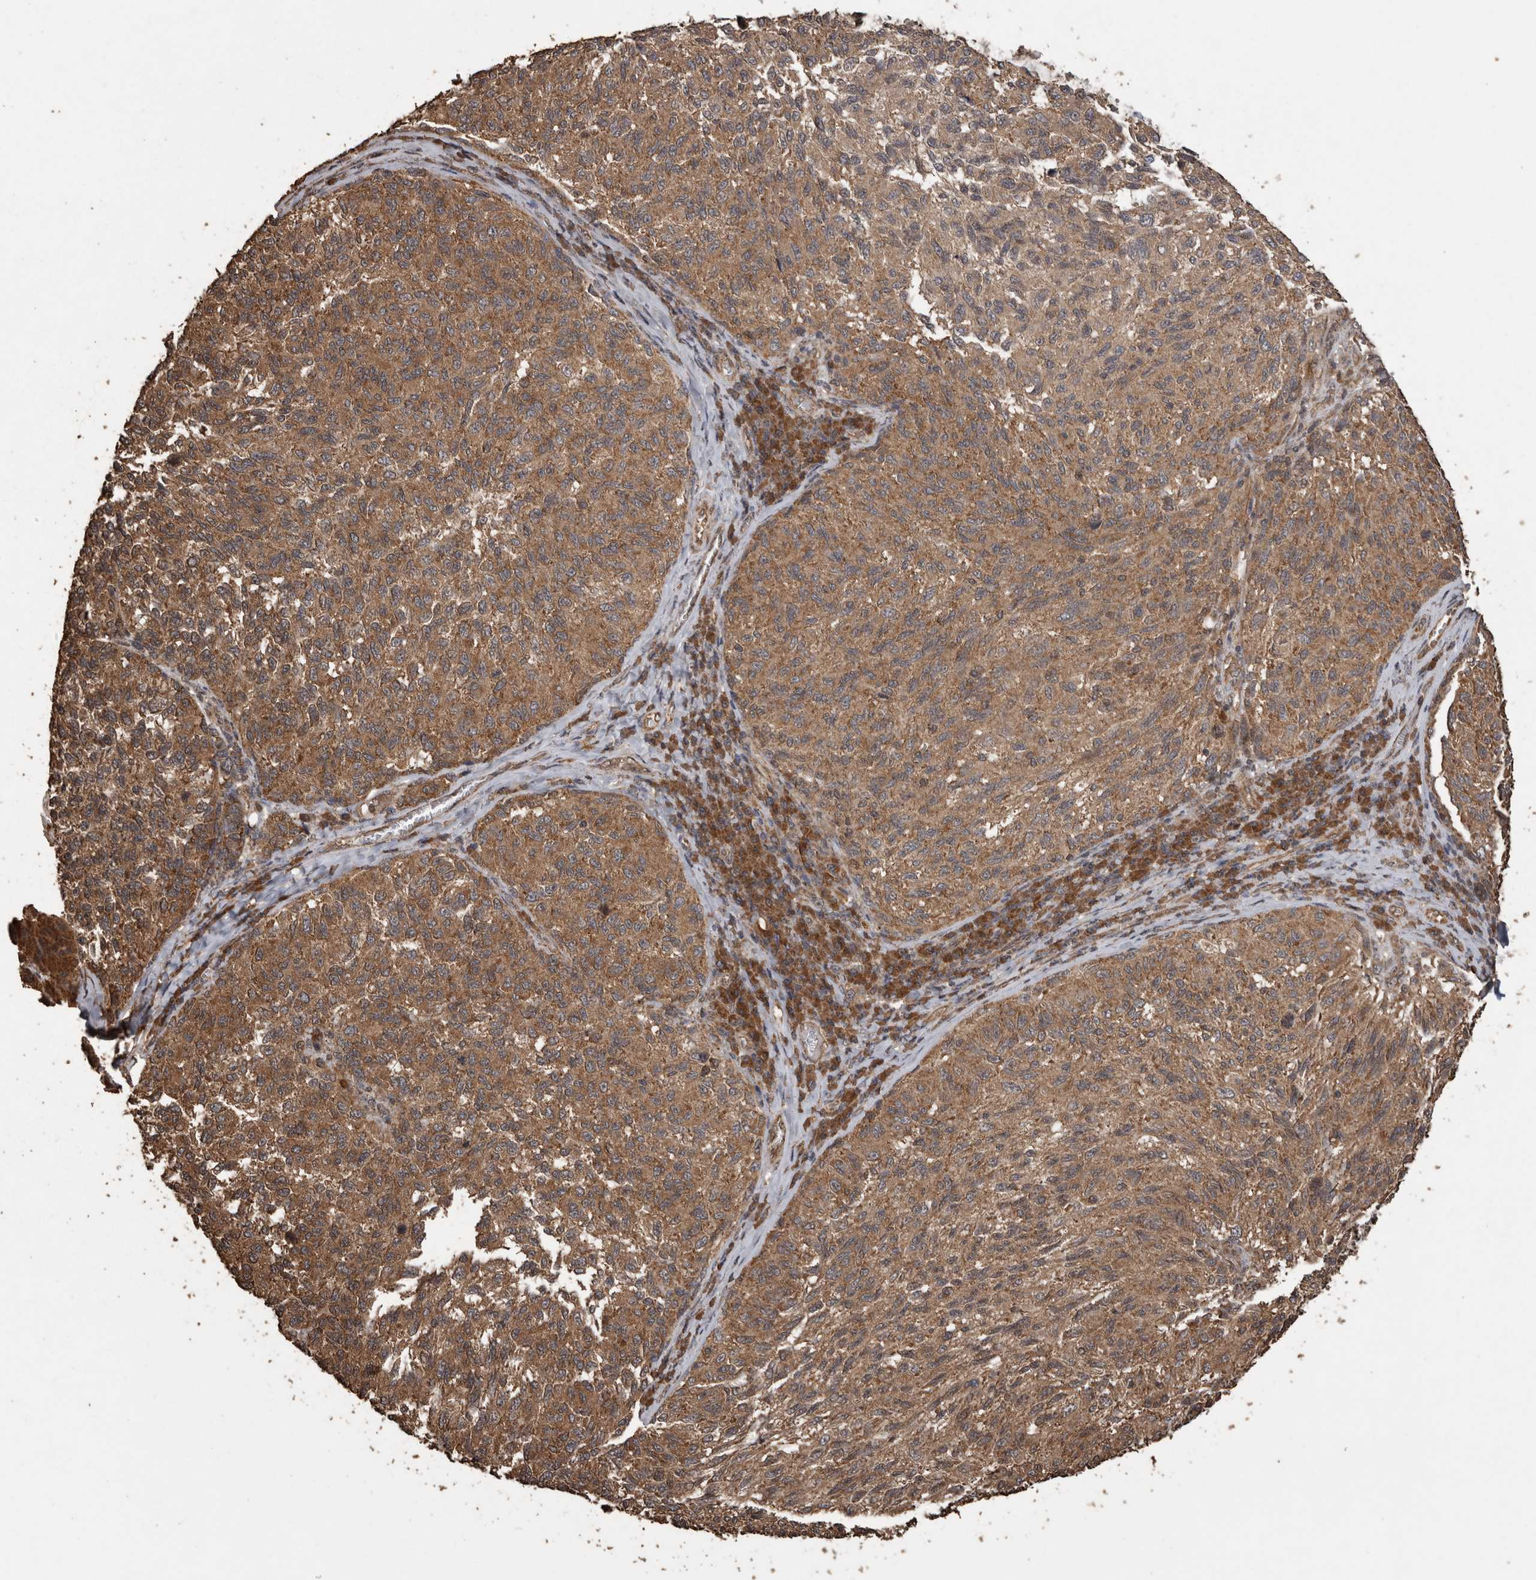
{"staining": {"intensity": "moderate", "quantity": ">75%", "location": "cytoplasmic/membranous"}, "tissue": "melanoma", "cell_type": "Tumor cells", "image_type": "cancer", "snomed": [{"axis": "morphology", "description": "Malignant melanoma, NOS"}, {"axis": "topography", "description": "Skin"}], "caption": "Protein expression analysis of human malignant melanoma reveals moderate cytoplasmic/membranous positivity in about >75% of tumor cells.", "gene": "PINK1", "patient": {"sex": "female", "age": 73}}